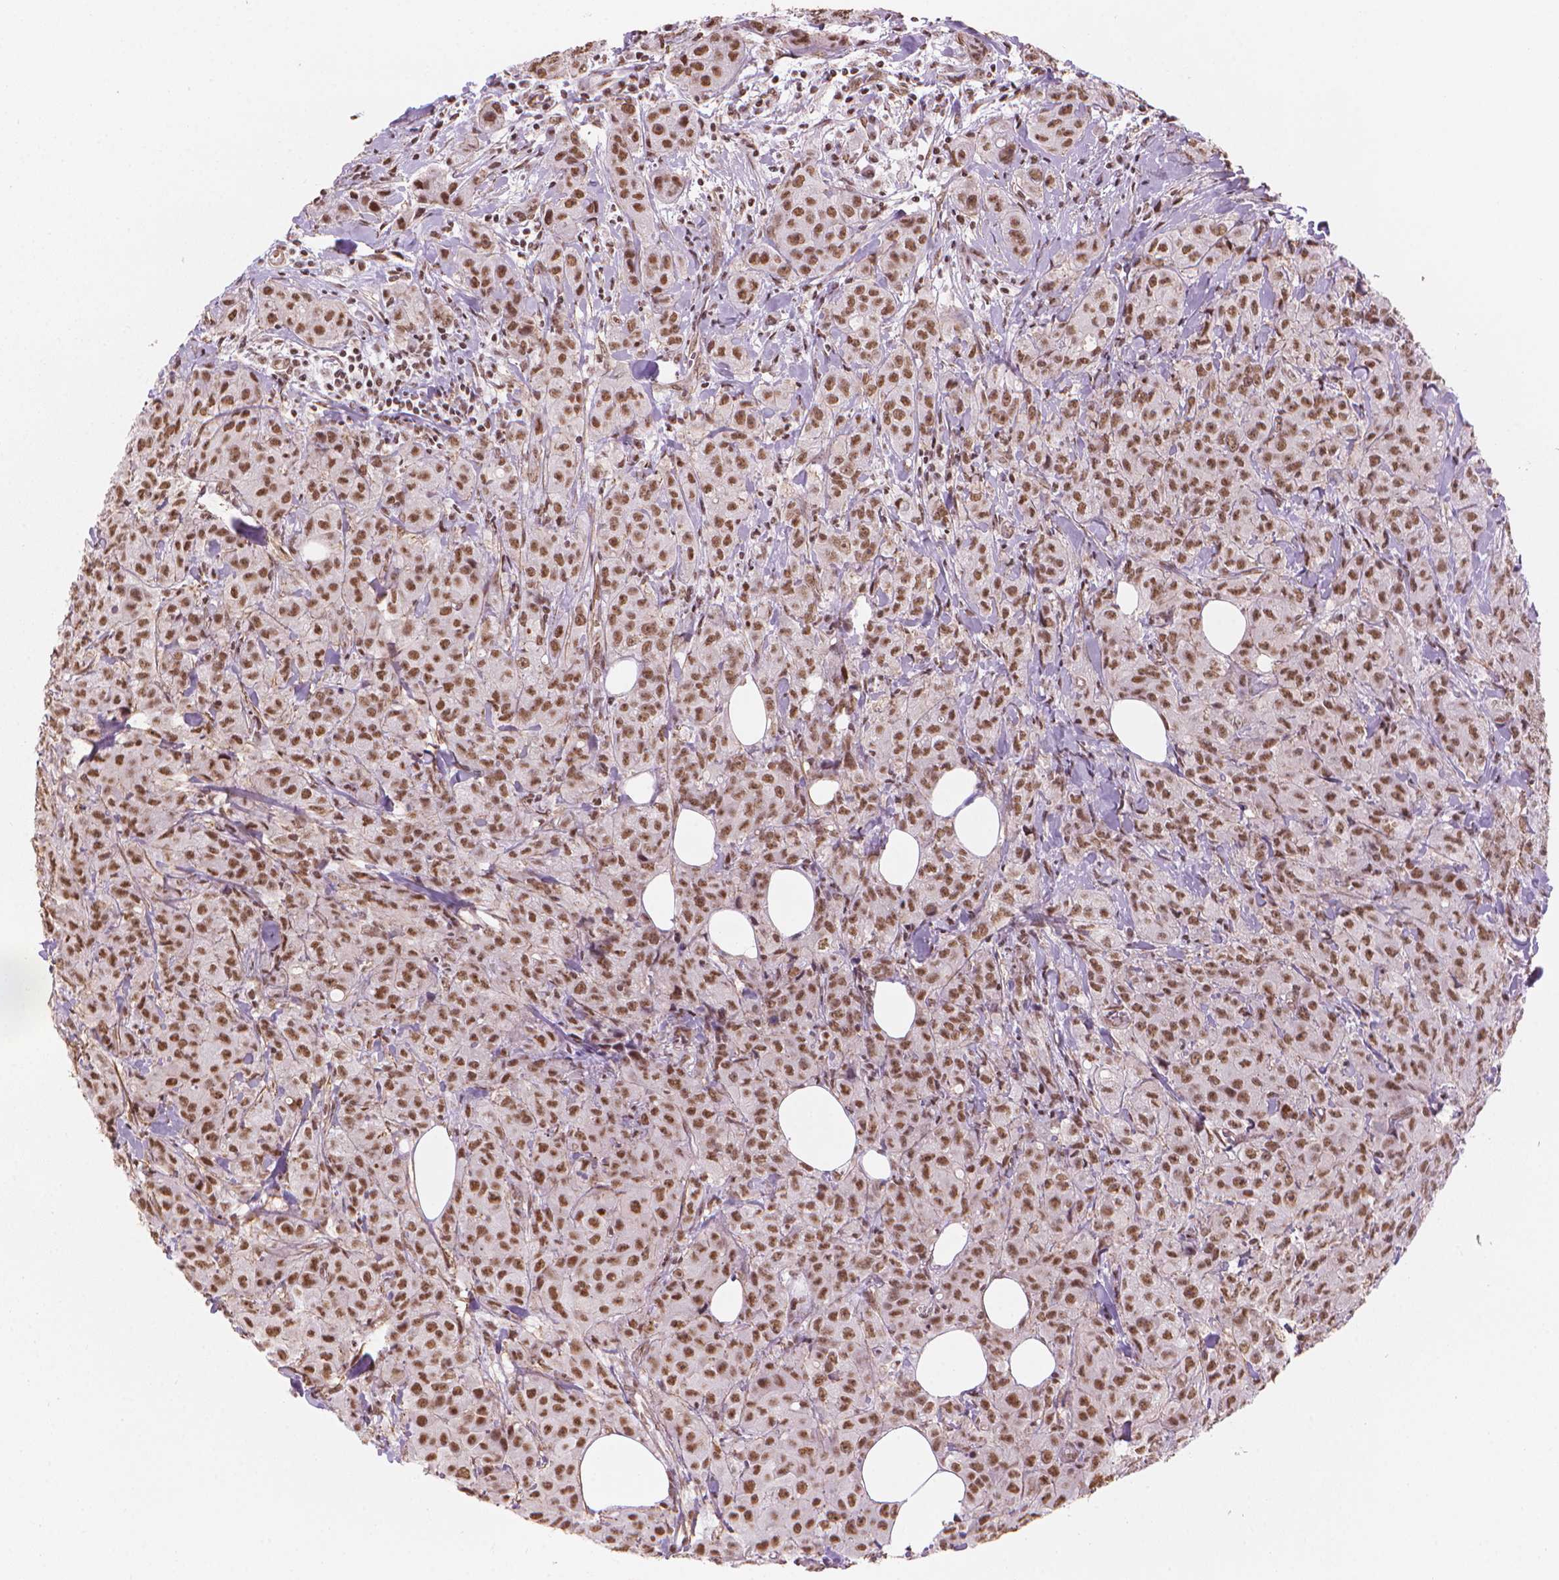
{"staining": {"intensity": "moderate", "quantity": ">75%", "location": "cytoplasmic/membranous,nuclear"}, "tissue": "breast cancer", "cell_type": "Tumor cells", "image_type": "cancer", "snomed": [{"axis": "morphology", "description": "Duct carcinoma"}, {"axis": "topography", "description": "Breast"}], "caption": "Protein staining displays moderate cytoplasmic/membranous and nuclear staining in approximately >75% of tumor cells in breast cancer. The protein of interest is shown in brown color, while the nuclei are stained blue.", "gene": "HOXD4", "patient": {"sex": "female", "age": 43}}